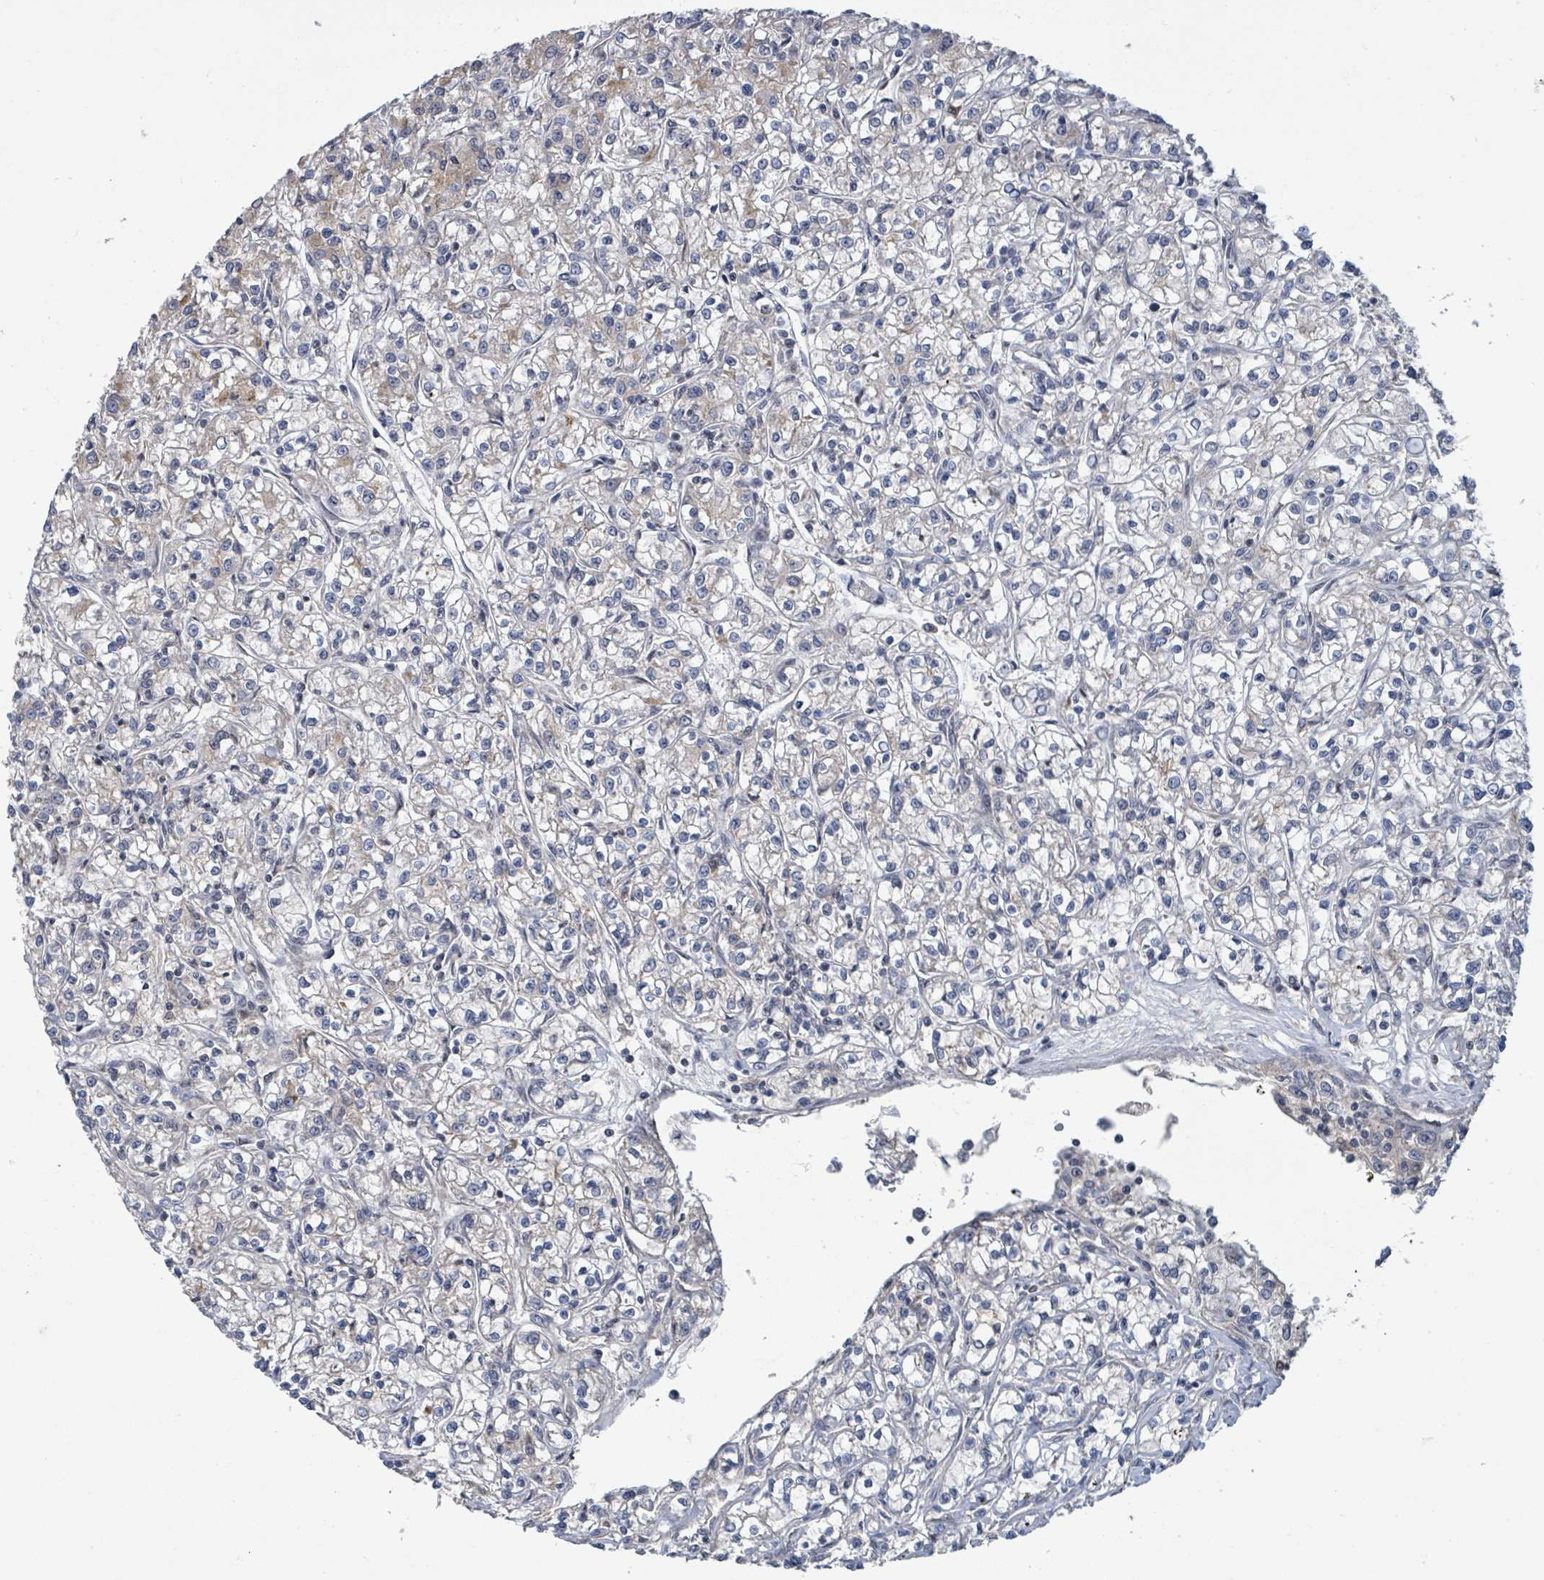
{"staining": {"intensity": "weak", "quantity": "<25%", "location": "cytoplasmic/membranous"}, "tissue": "renal cancer", "cell_type": "Tumor cells", "image_type": "cancer", "snomed": [{"axis": "morphology", "description": "Adenocarcinoma, NOS"}, {"axis": "topography", "description": "Kidney"}], "caption": "Tumor cells show no significant expression in renal adenocarcinoma.", "gene": "ZBTB14", "patient": {"sex": "female", "age": 59}}